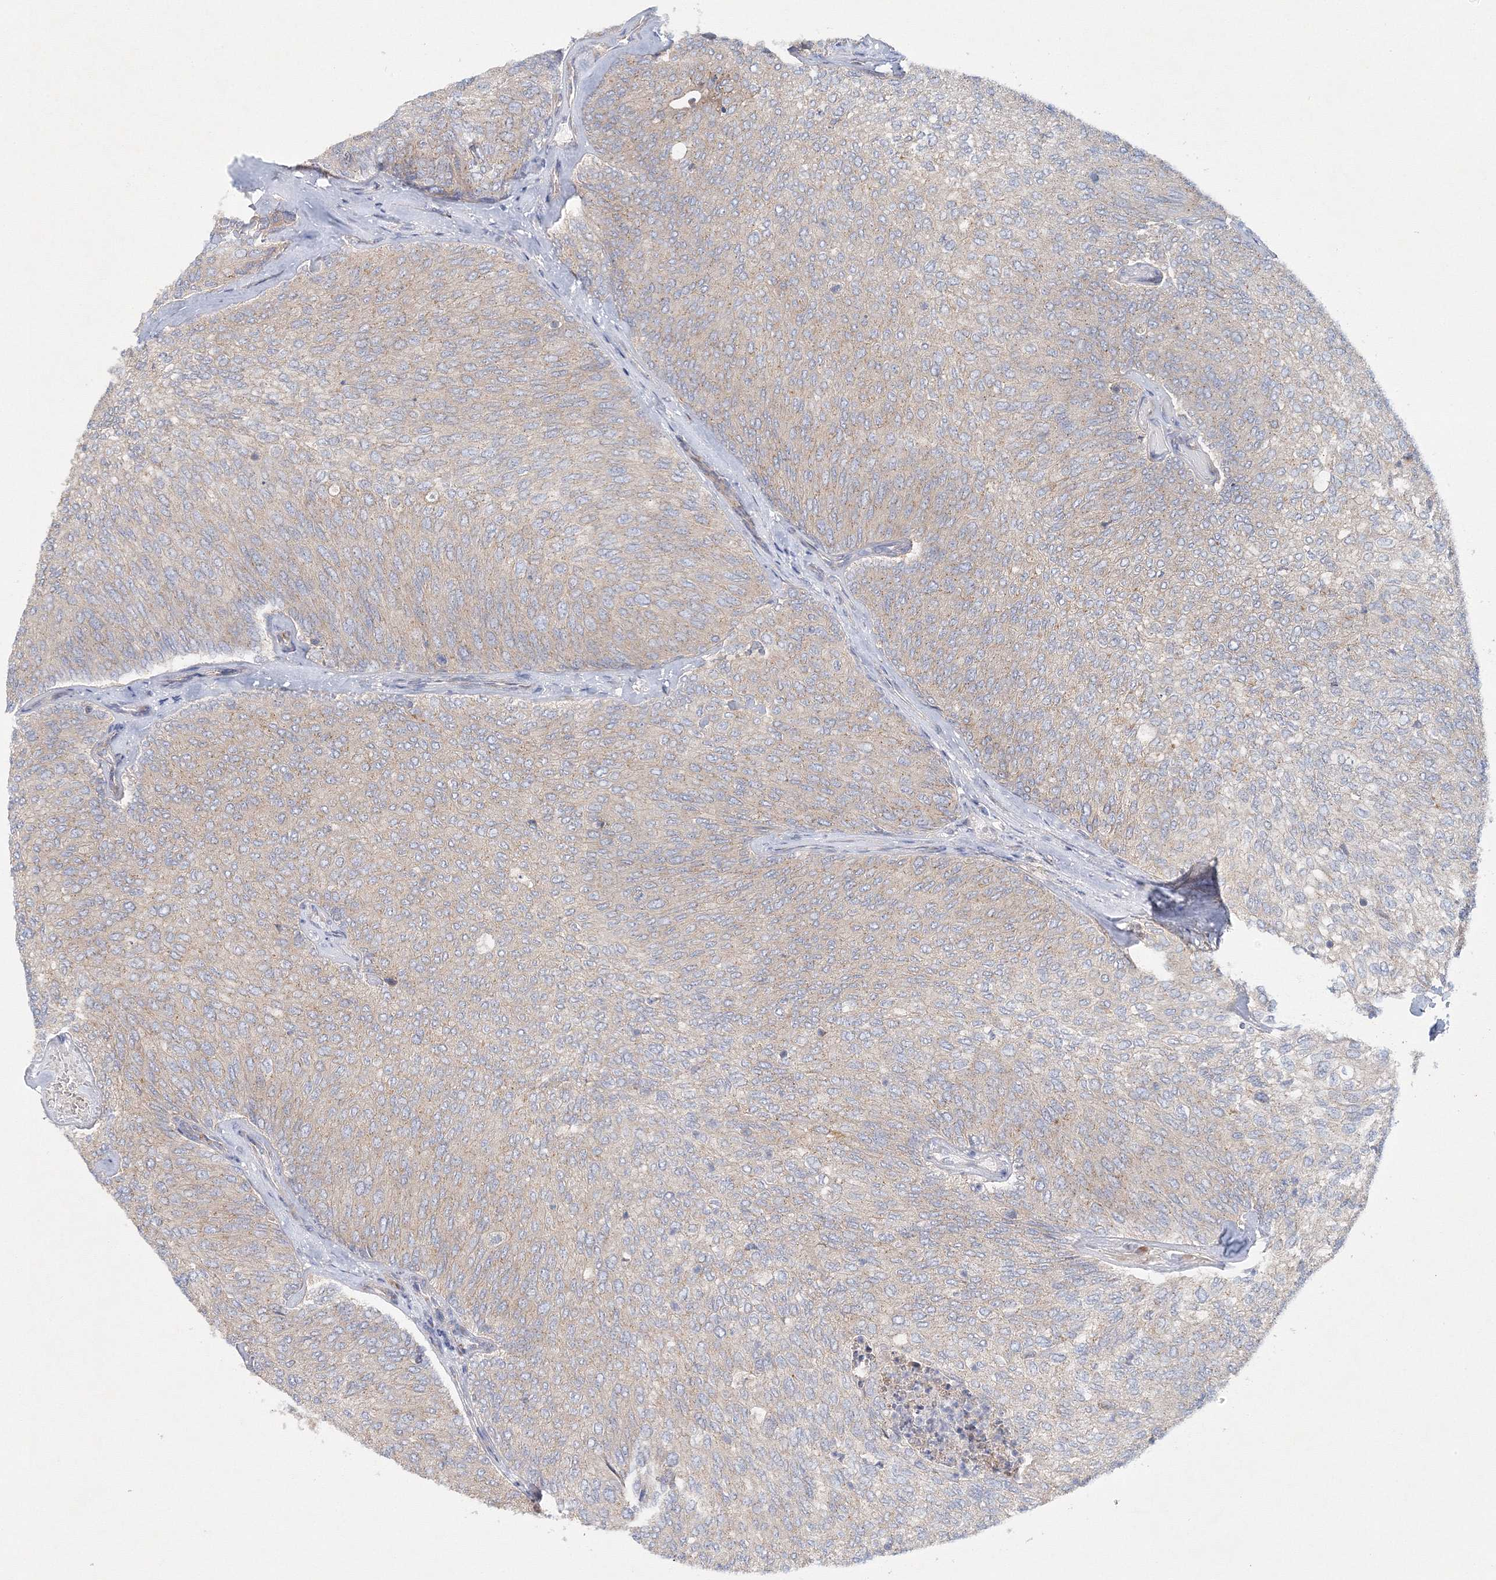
{"staining": {"intensity": "weak", "quantity": "<25%", "location": "cytoplasmic/membranous"}, "tissue": "urothelial cancer", "cell_type": "Tumor cells", "image_type": "cancer", "snomed": [{"axis": "morphology", "description": "Urothelial carcinoma, Low grade"}, {"axis": "topography", "description": "Urinary bladder"}], "caption": "This is an immunohistochemistry histopathology image of urothelial carcinoma (low-grade). There is no positivity in tumor cells.", "gene": "SEC23IP", "patient": {"sex": "female", "age": 79}}